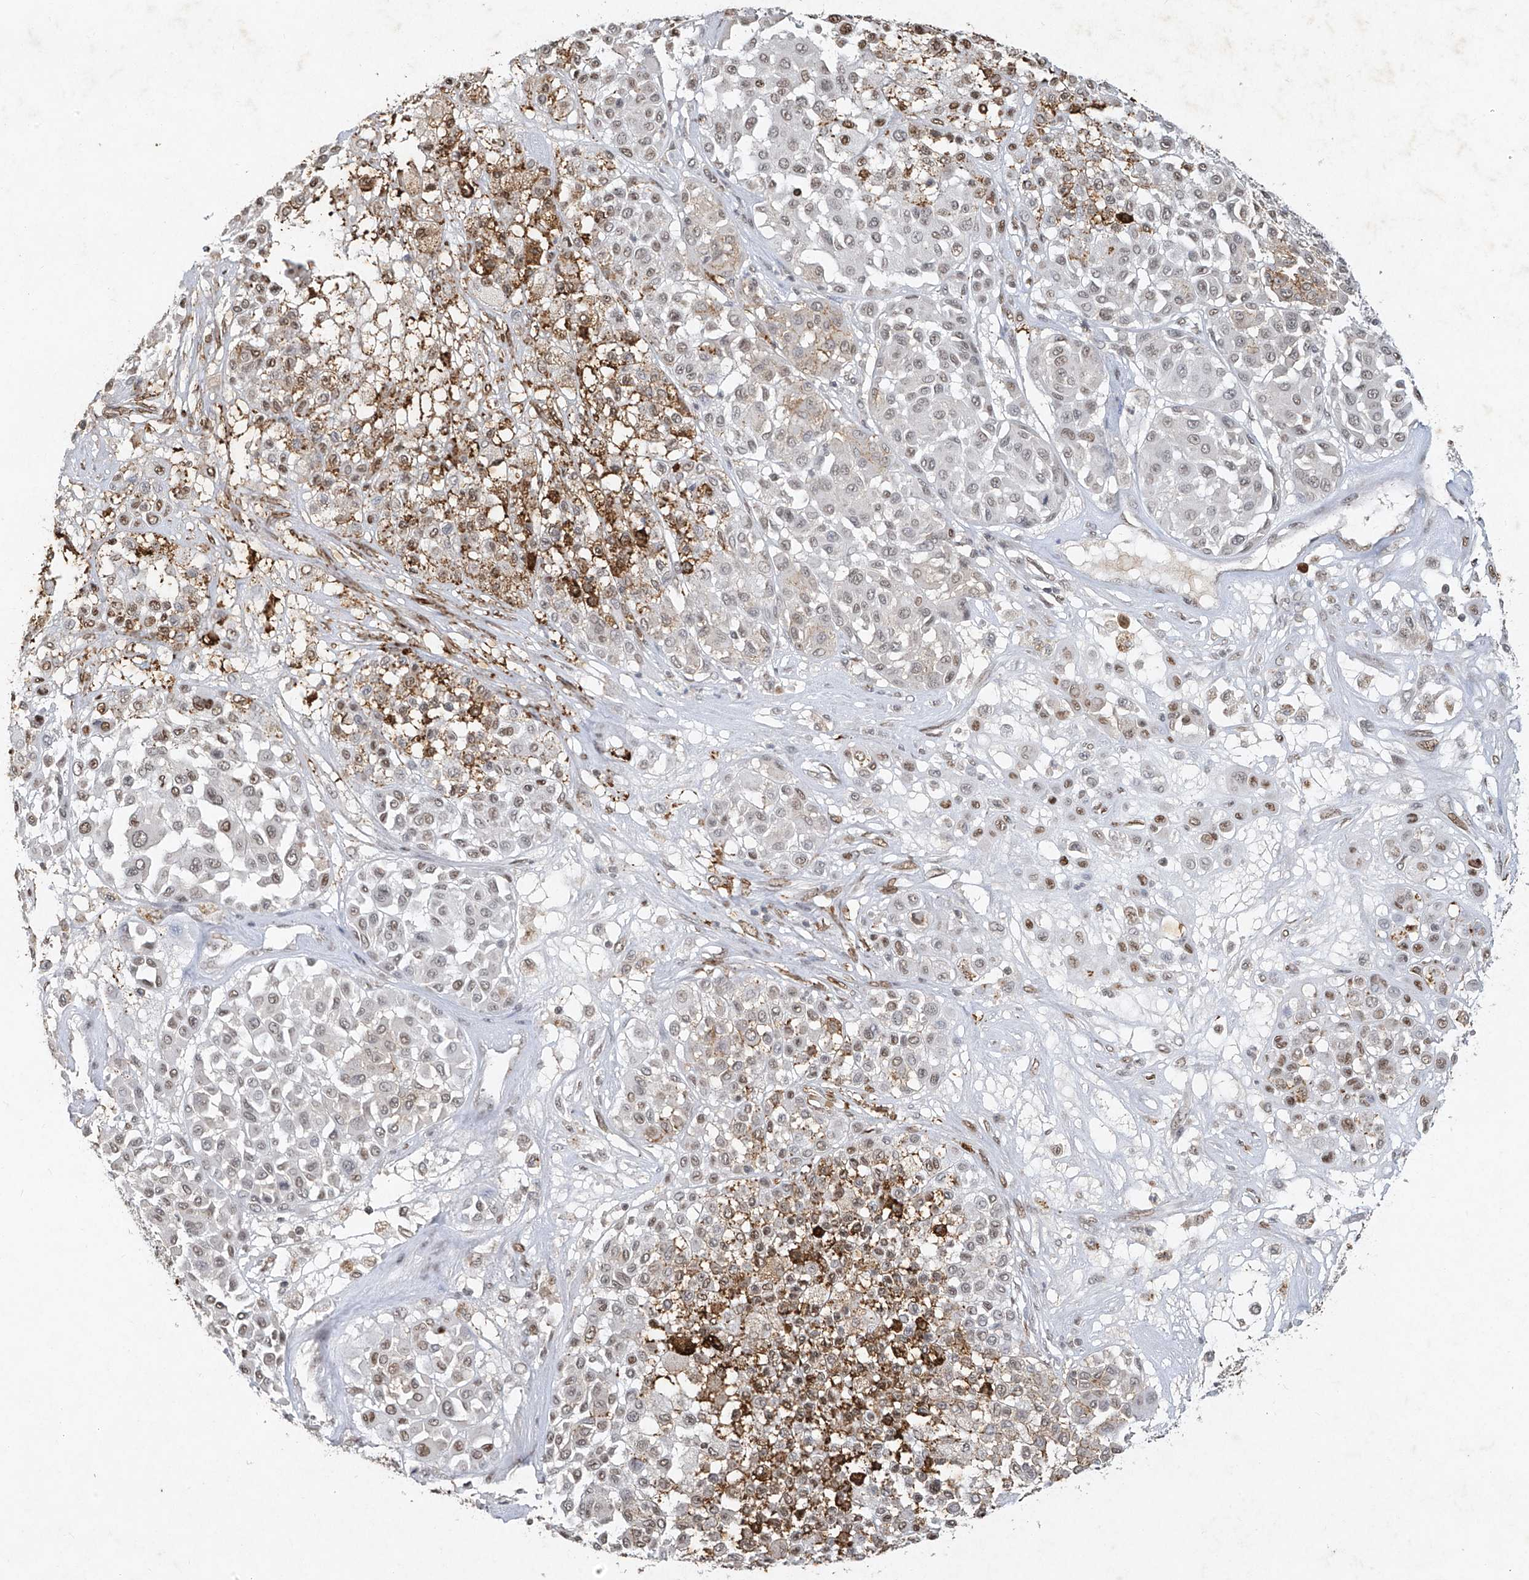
{"staining": {"intensity": "moderate", "quantity": "<25%", "location": "nuclear"}, "tissue": "melanoma", "cell_type": "Tumor cells", "image_type": "cancer", "snomed": [{"axis": "morphology", "description": "Malignant melanoma, Metastatic site"}, {"axis": "topography", "description": "Soft tissue"}], "caption": "Tumor cells reveal low levels of moderate nuclear positivity in about <25% of cells in human melanoma.", "gene": "ATRIP", "patient": {"sex": "male", "age": 41}}